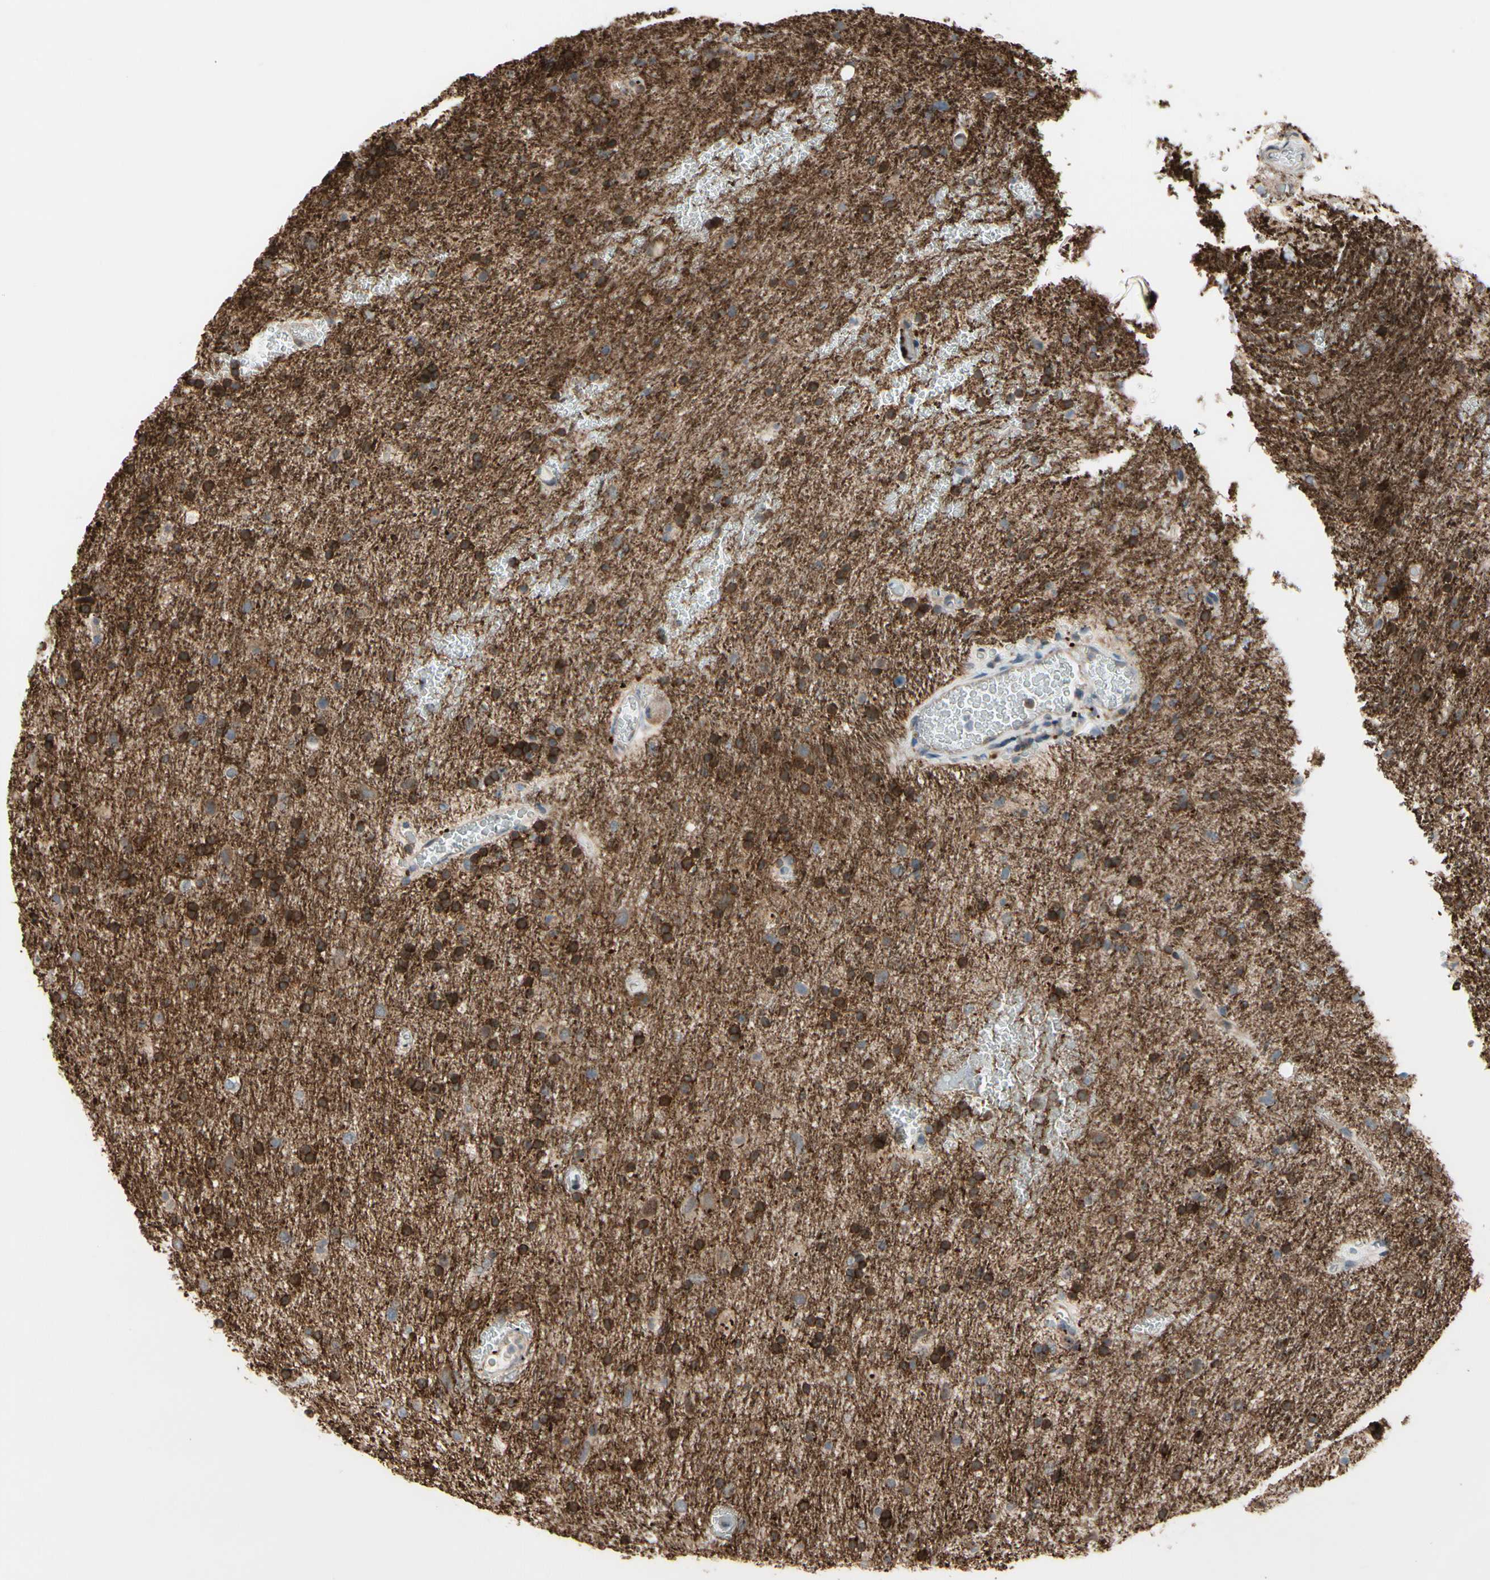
{"staining": {"intensity": "strong", "quantity": ">75%", "location": "cytoplasmic/membranous"}, "tissue": "glioma", "cell_type": "Tumor cells", "image_type": "cancer", "snomed": [{"axis": "morphology", "description": "Glioma, malignant, Low grade"}, {"axis": "topography", "description": "Brain"}], "caption": "Immunohistochemistry (DAB (3,3'-diaminobenzidine)) staining of glioma reveals strong cytoplasmic/membranous protein expression in approximately >75% of tumor cells.", "gene": "SNX29", "patient": {"sex": "male", "age": 77}}